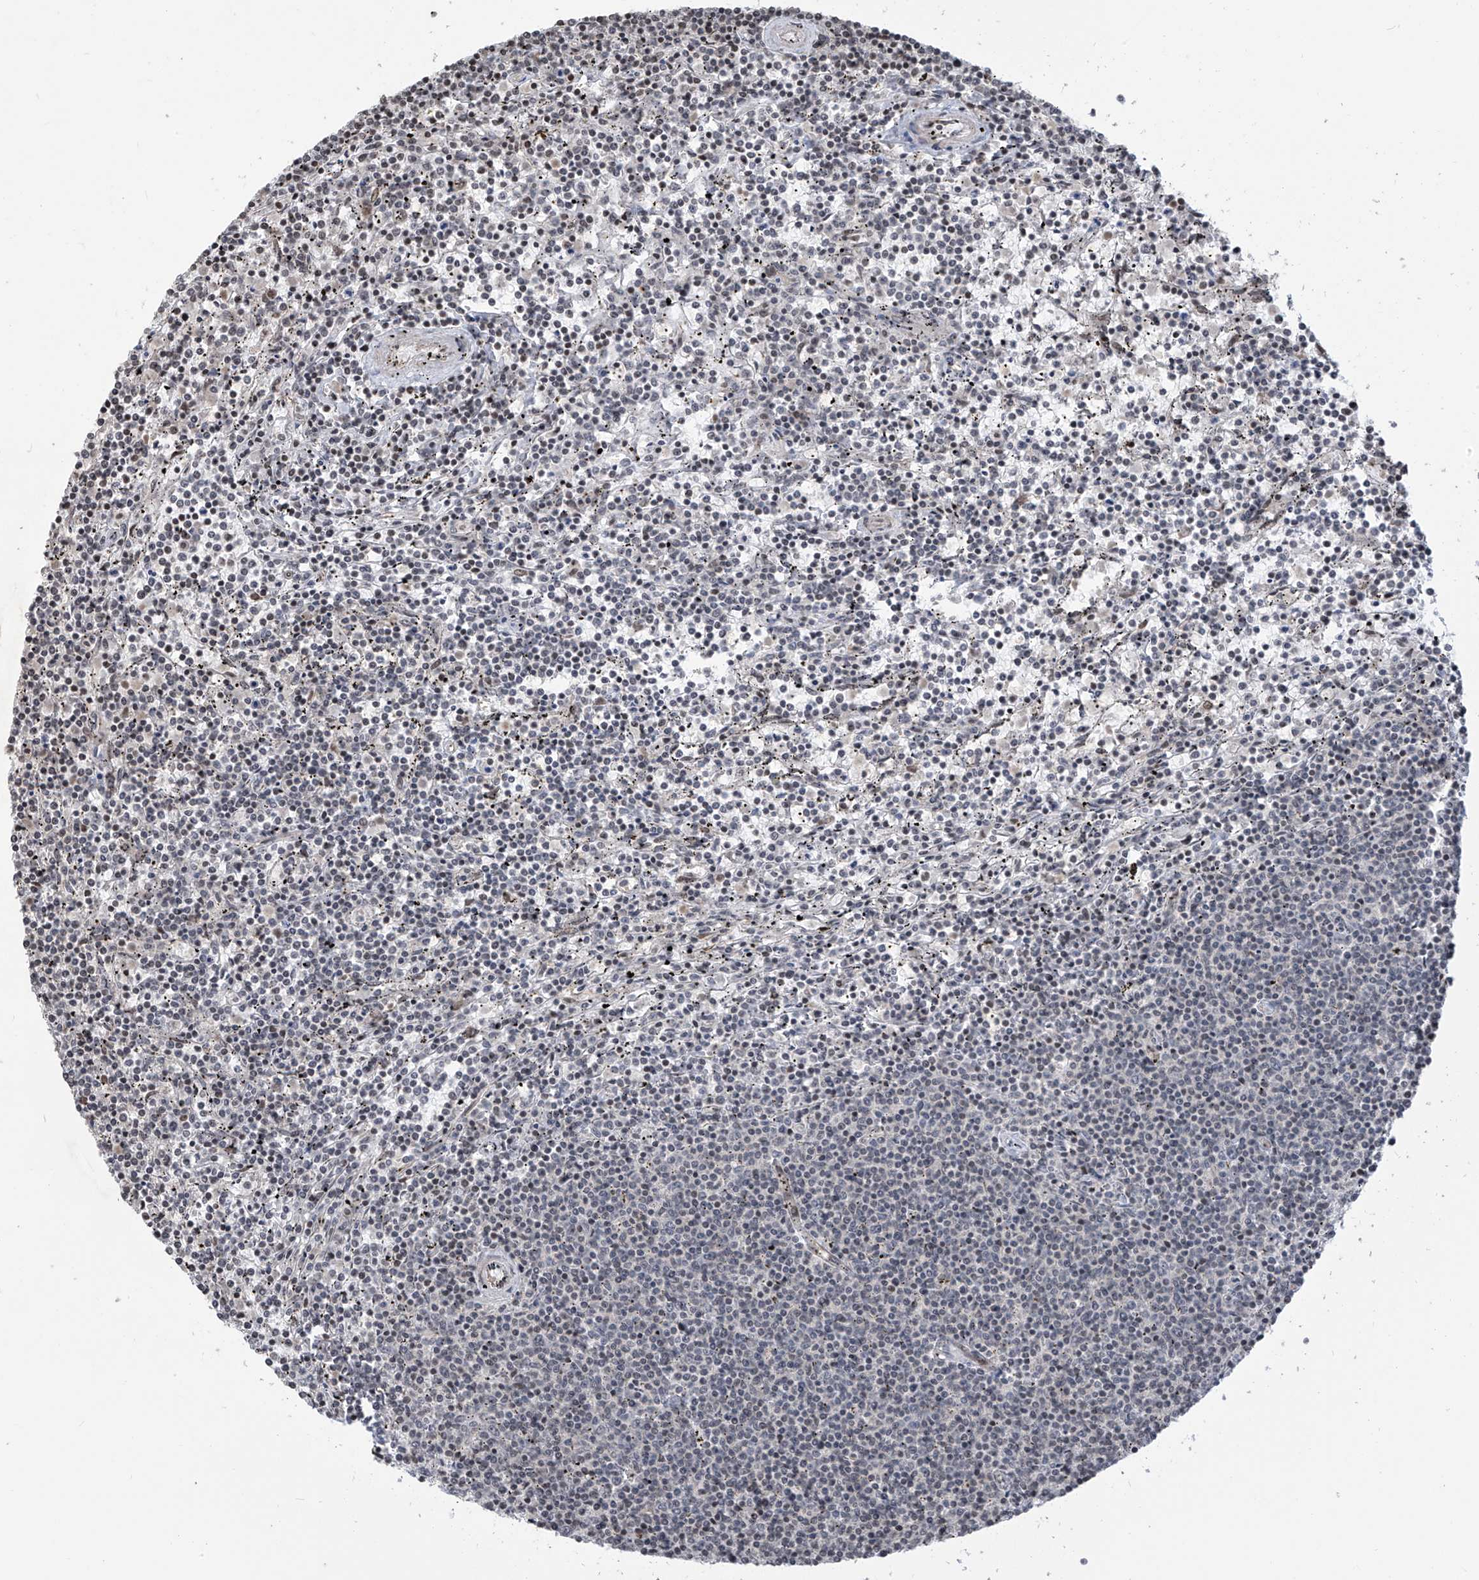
{"staining": {"intensity": "negative", "quantity": "none", "location": "none"}, "tissue": "lymphoma", "cell_type": "Tumor cells", "image_type": "cancer", "snomed": [{"axis": "morphology", "description": "Malignant lymphoma, non-Hodgkin's type, Low grade"}, {"axis": "topography", "description": "Spleen"}], "caption": "Image shows no significant protein staining in tumor cells of low-grade malignant lymphoma, non-Hodgkin's type.", "gene": "METAP1D", "patient": {"sex": "female", "age": 50}}